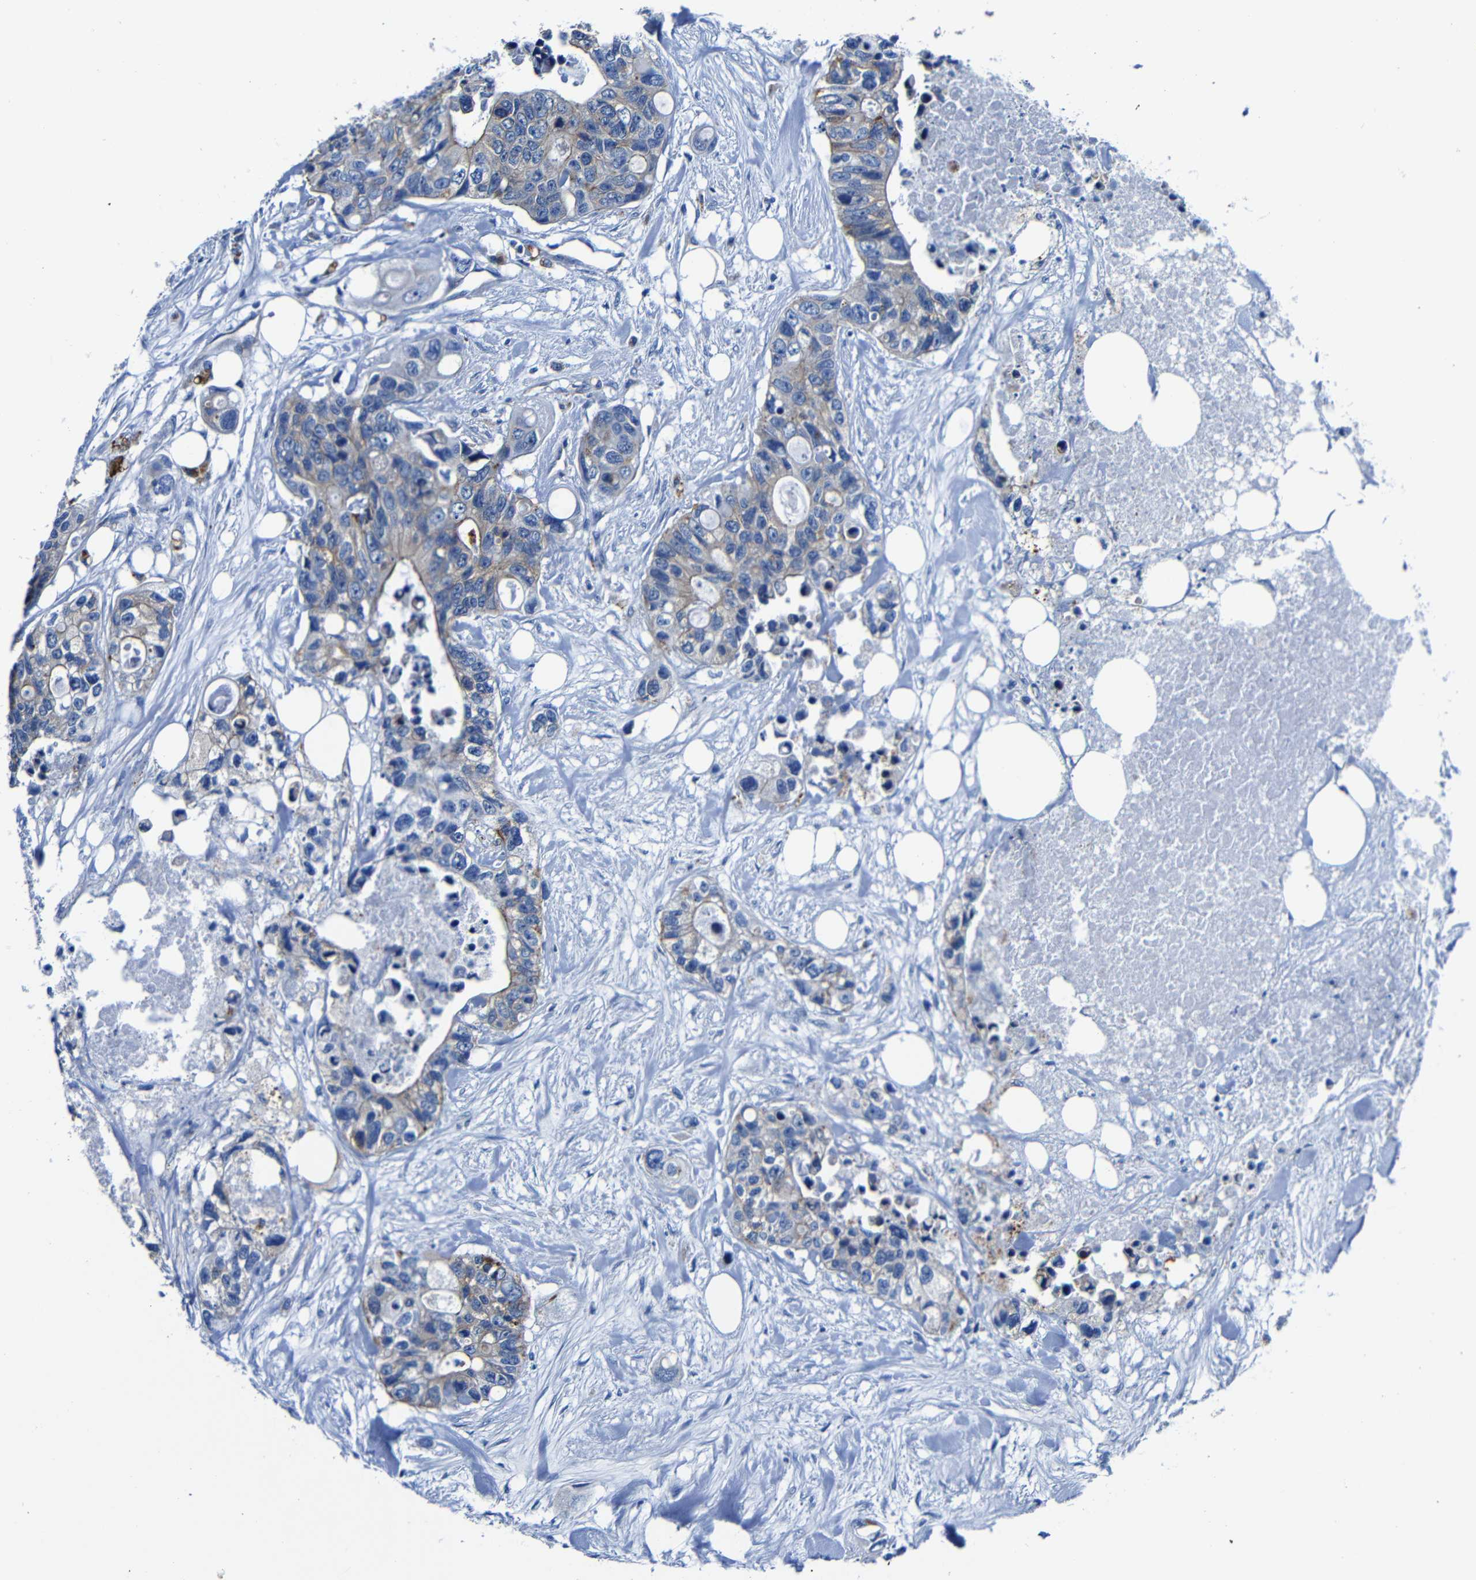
{"staining": {"intensity": "moderate", "quantity": "25%-75%", "location": "cytoplasmic/membranous"}, "tissue": "colorectal cancer", "cell_type": "Tumor cells", "image_type": "cancer", "snomed": [{"axis": "morphology", "description": "Adenocarcinoma, NOS"}, {"axis": "topography", "description": "Colon"}], "caption": "Immunohistochemistry staining of colorectal cancer, which displays medium levels of moderate cytoplasmic/membranous expression in about 25%-75% of tumor cells indicating moderate cytoplasmic/membranous protein expression. The staining was performed using DAB (brown) for protein detection and nuclei were counterstained in hematoxylin (blue).", "gene": "GIMAP2", "patient": {"sex": "female", "age": 57}}